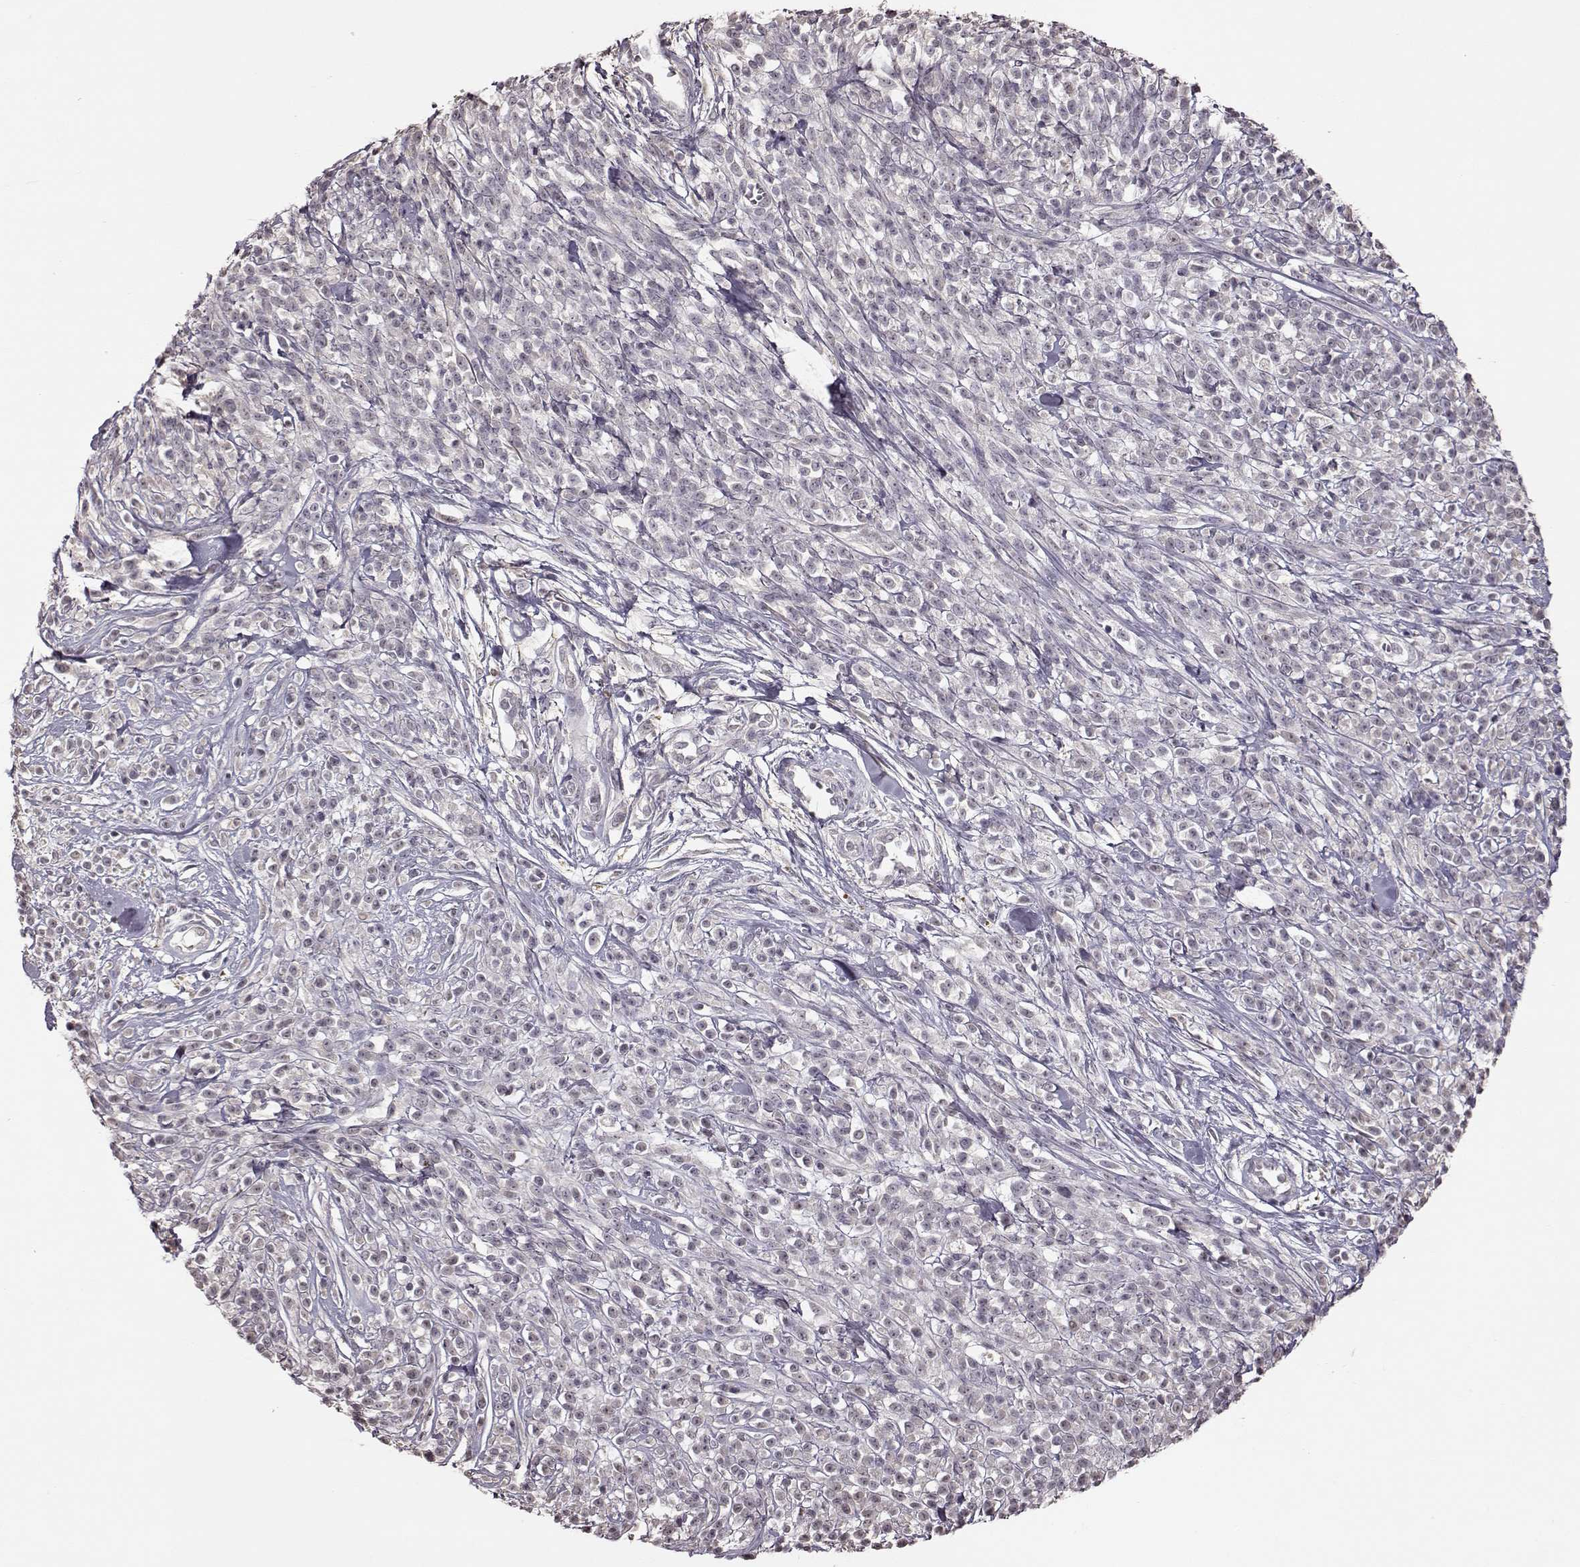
{"staining": {"intensity": "negative", "quantity": "none", "location": "none"}, "tissue": "melanoma", "cell_type": "Tumor cells", "image_type": "cancer", "snomed": [{"axis": "morphology", "description": "Malignant melanoma, NOS"}, {"axis": "topography", "description": "Skin"}, {"axis": "topography", "description": "Skin of trunk"}], "caption": "Immunohistochemistry image of melanoma stained for a protein (brown), which demonstrates no positivity in tumor cells. Brightfield microscopy of IHC stained with DAB (brown) and hematoxylin (blue), captured at high magnification.", "gene": "CRB1", "patient": {"sex": "male", "age": 74}}